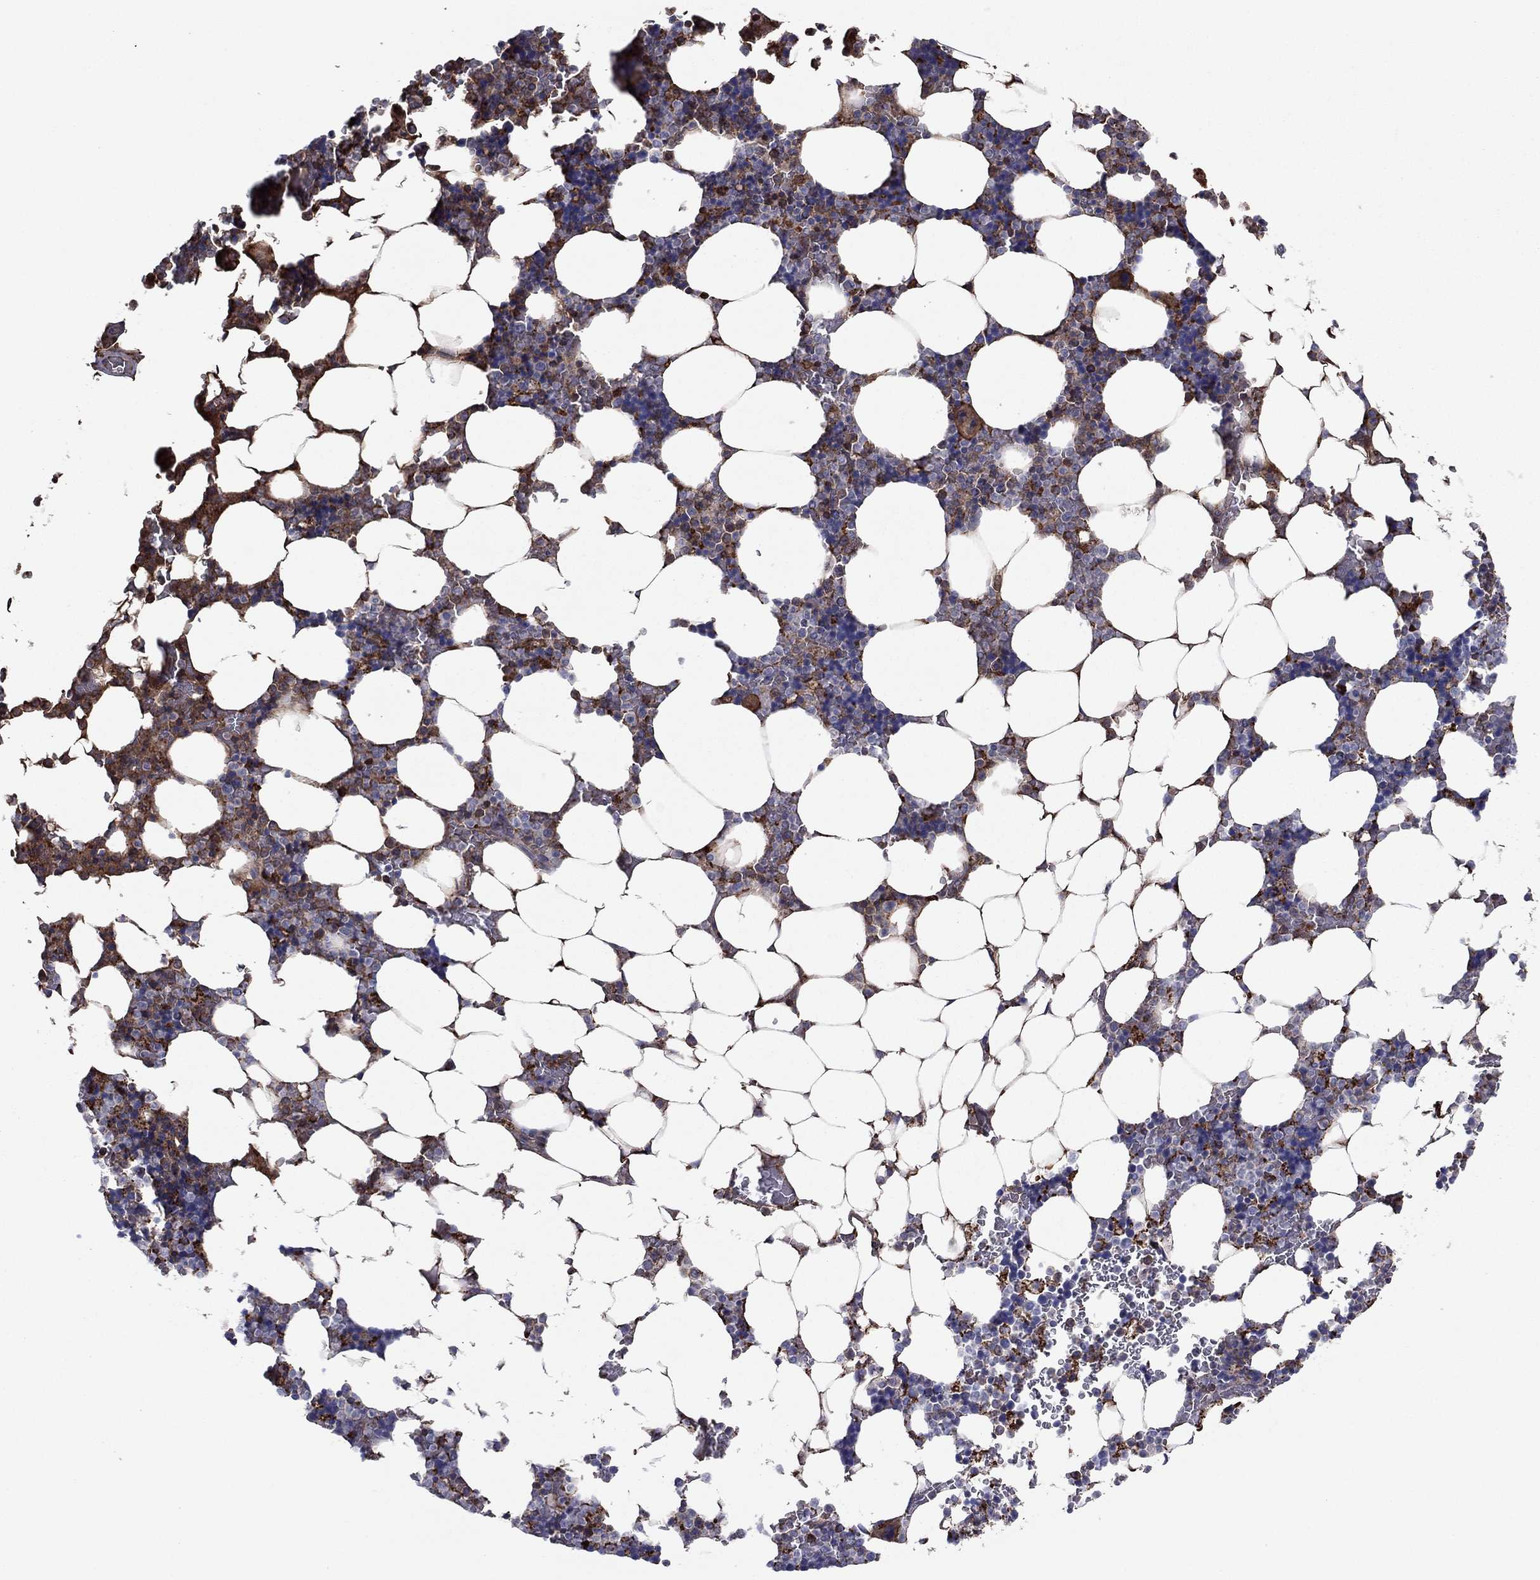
{"staining": {"intensity": "strong", "quantity": "25%-75%", "location": "cytoplasmic/membranous"}, "tissue": "bone marrow", "cell_type": "Hematopoietic cells", "image_type": "normal", "snomed": [{"axis": "morphology", "description": "Normal tissue, NOS"}, {"axis": "topography", "description": "Bone marrow"}], "caption": "The micrograph demonstrates staining of unremarkable bone marrow, revealing strong cytoplasmic/membranous protein expression (brown color) within hematopoietic cells.", "gene": "HPX", "patient": {"sex": "male", "age": 51}}